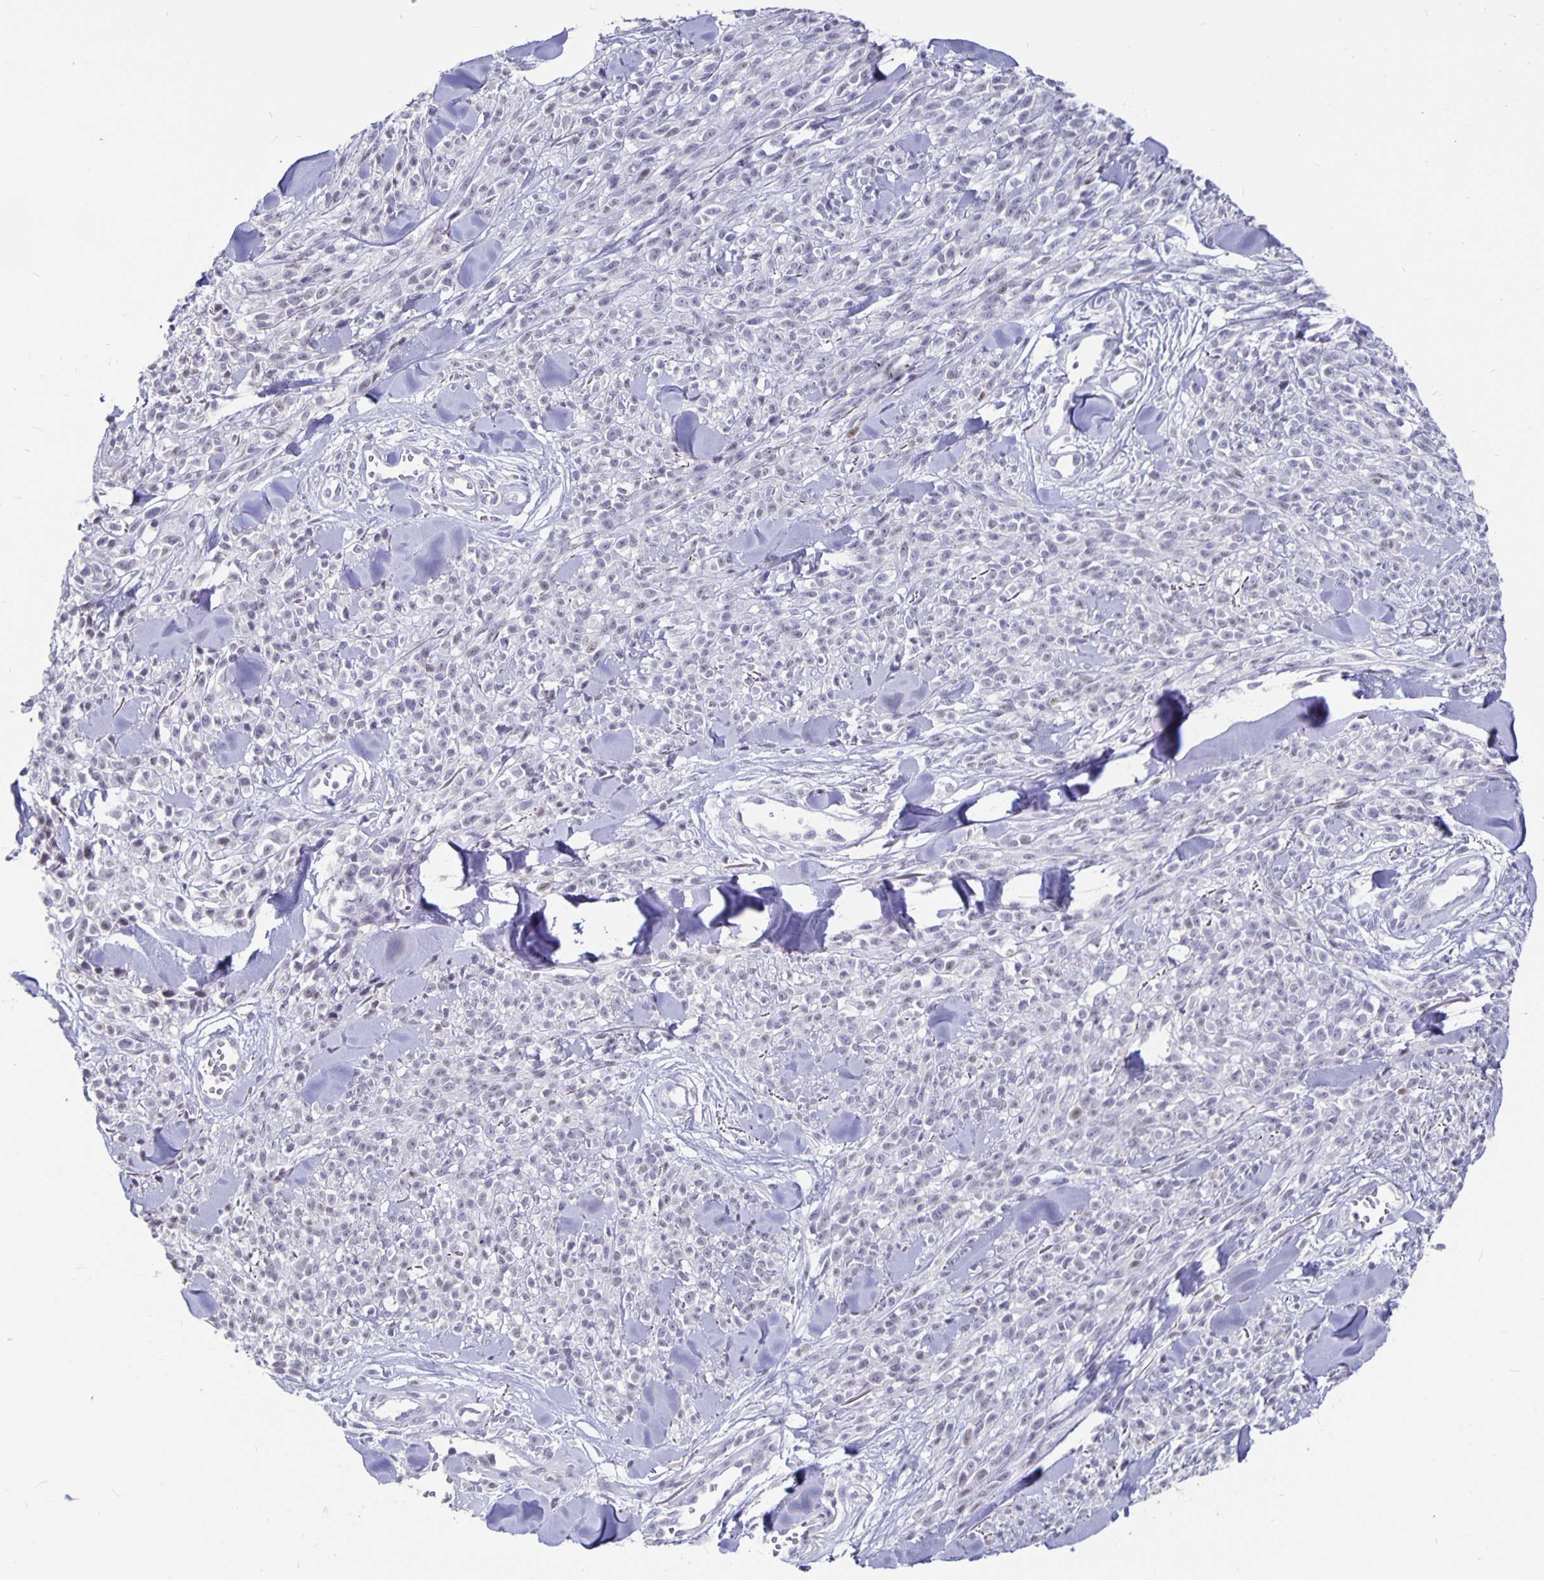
{"staining": {"intensity": "negative", "quantity": "none", "location": "none"}, "tissue": "melanoma", "cell_type": "Tumor cells", "image_type": "cancer", "snomed": [{"axis": "morphology", "description": "Malignant melanoma, NOS"}, {"axis": "topography", "description": "Skin"}, {"axis": "topography", "description": "Skin of trunk"}], "caption": "An image of malignant melanoma stained for a protein displays no brown staining in tumor cells.", "gene": "OLIG2", "patient": {"sex": "male", "age": 74}}